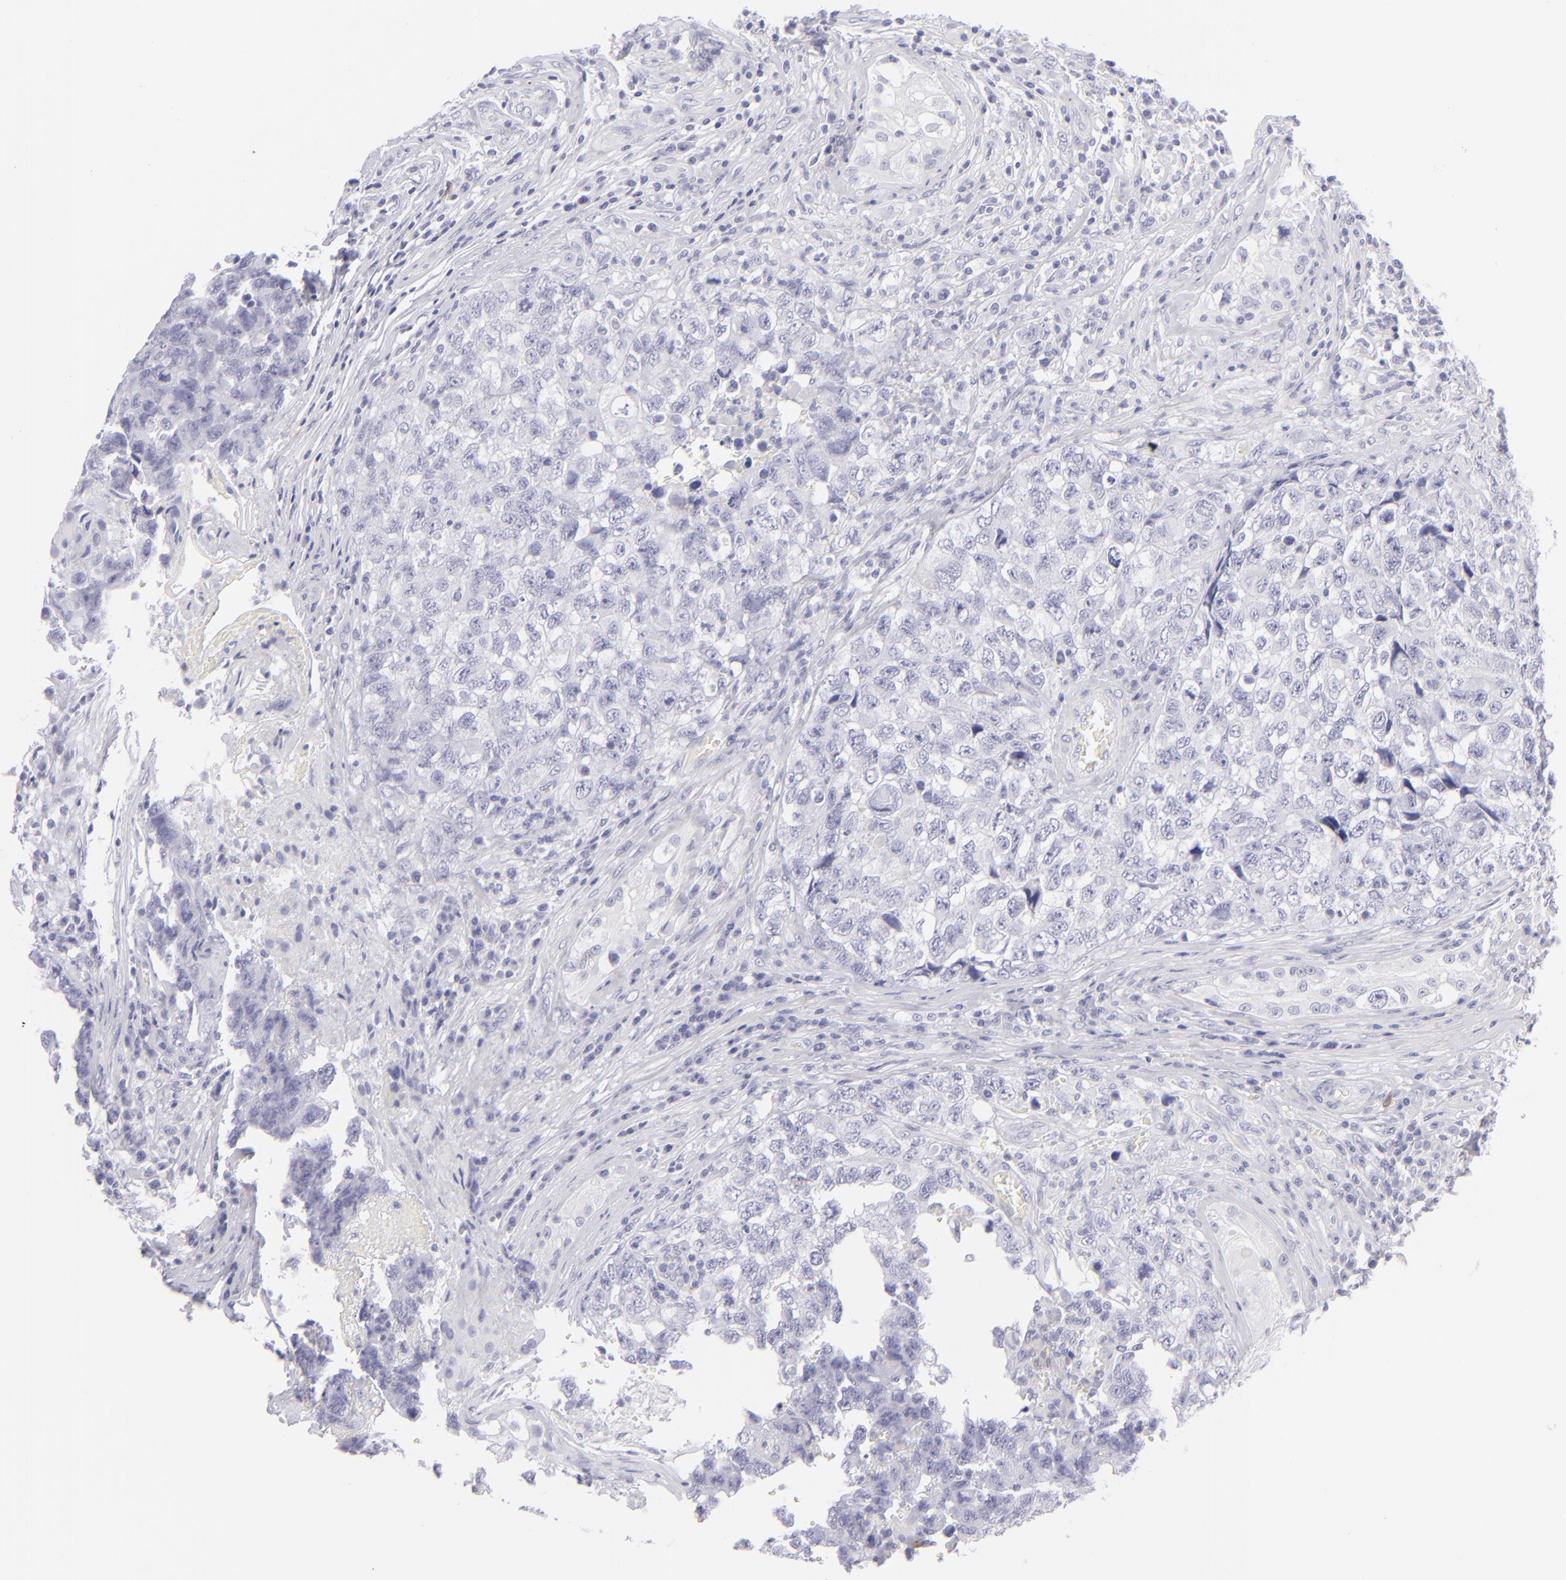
{"staining": {"intensity": "negative", "quantity": "none", "location": "none"}, "tissue": "testis cancer", "cell_type": "Tumor cells", "image_type": "cancer", "snomed": [{"axis": "morphology", "description": "Carcinoma, Embryonal, NOS"}, {"axis": "topography", "description": "Testis"}], "caption": "This is an IHC micrograph of human testis cancer (embryonal carcinoma). There is no staining in tumor cells.", "gene": "FCER2", "patient": {"sex": "male", "age": 31}}